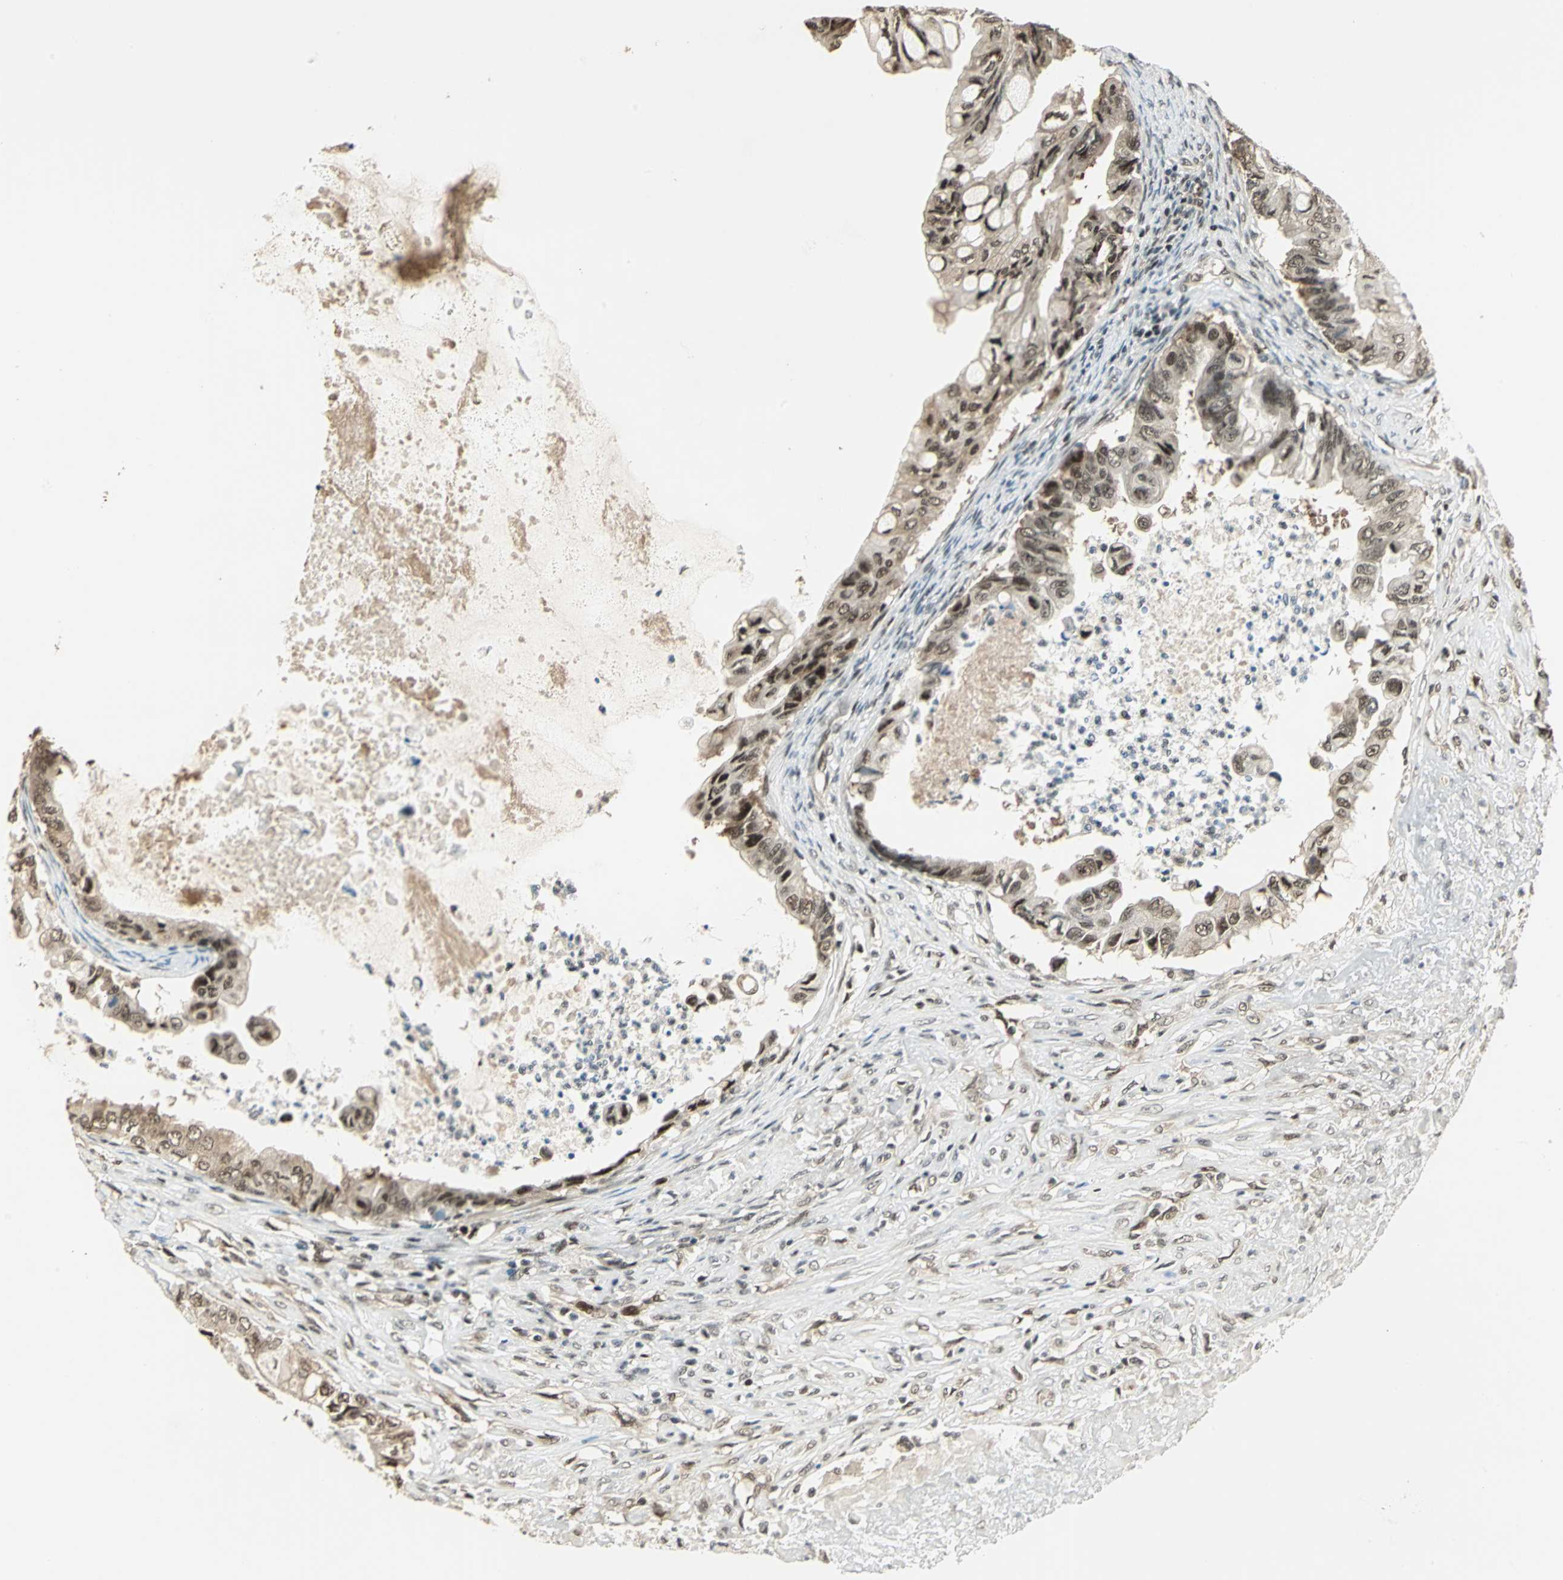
{"staining": {"intensity": "moderate", "quantity": ">75%", "location": "cytoplasmic/membranous,nuclear"}, "tissue": "ovarian cancer", "cell_type": "Tumor cells", "image_type": "cancer", "snomed": [{"axis": "morphology", "description": "Cystadenocarcinoma, mucinous, NOS"}, {"axis": "topography", "description": "Ovary"}], "caption": "A brown stain shows moderate cytoplasmic/membranous and nuclear expression of a protein in human ovarian mucinous cystadenocarcinoma tumor cells.", "gene": "PSMC3", "patient": {"sex": "female", "age": 80}}